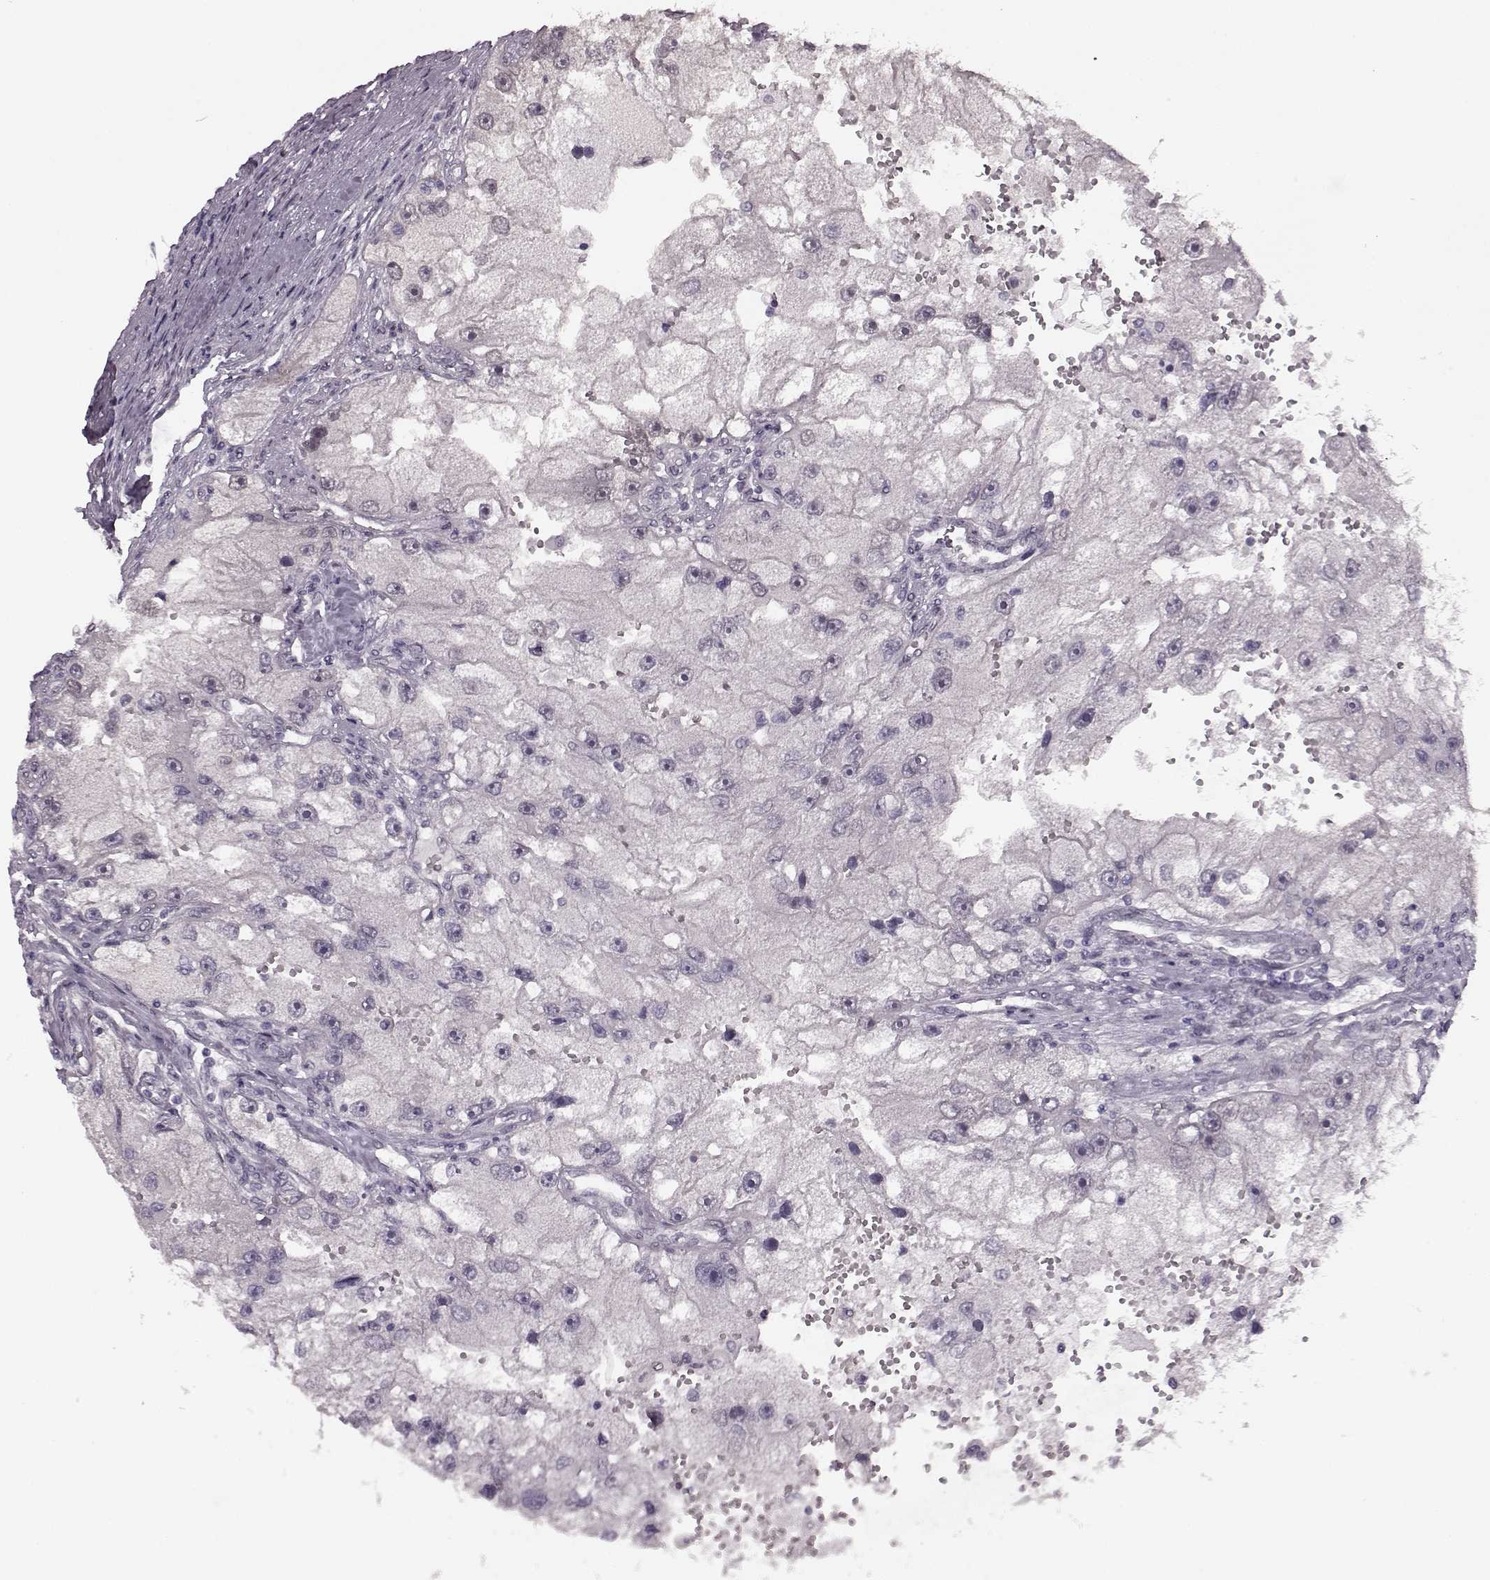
{"staining": {"intensity": "negative", "quantity": "none", "location": "none"}, "tissue": "renal cancer", "cell_type": "Tumor cells", "image_type": "cancer", "snomed": [{"axis": "morphology", "description": "Adenocarcinoma, NOS"}, {"axis": "topography", "description": "Kidney"}], "caption": "Immunohistochemistry photomicrograph of neoplastic tissue: human adenocarcinoma (renal) stained with DAB (3,3'-diaminobenzidine) exhibits no significant protein positivity in tumor cells.", "gene": "STX1B", "patient": {"sex": "male", "age": 63}}